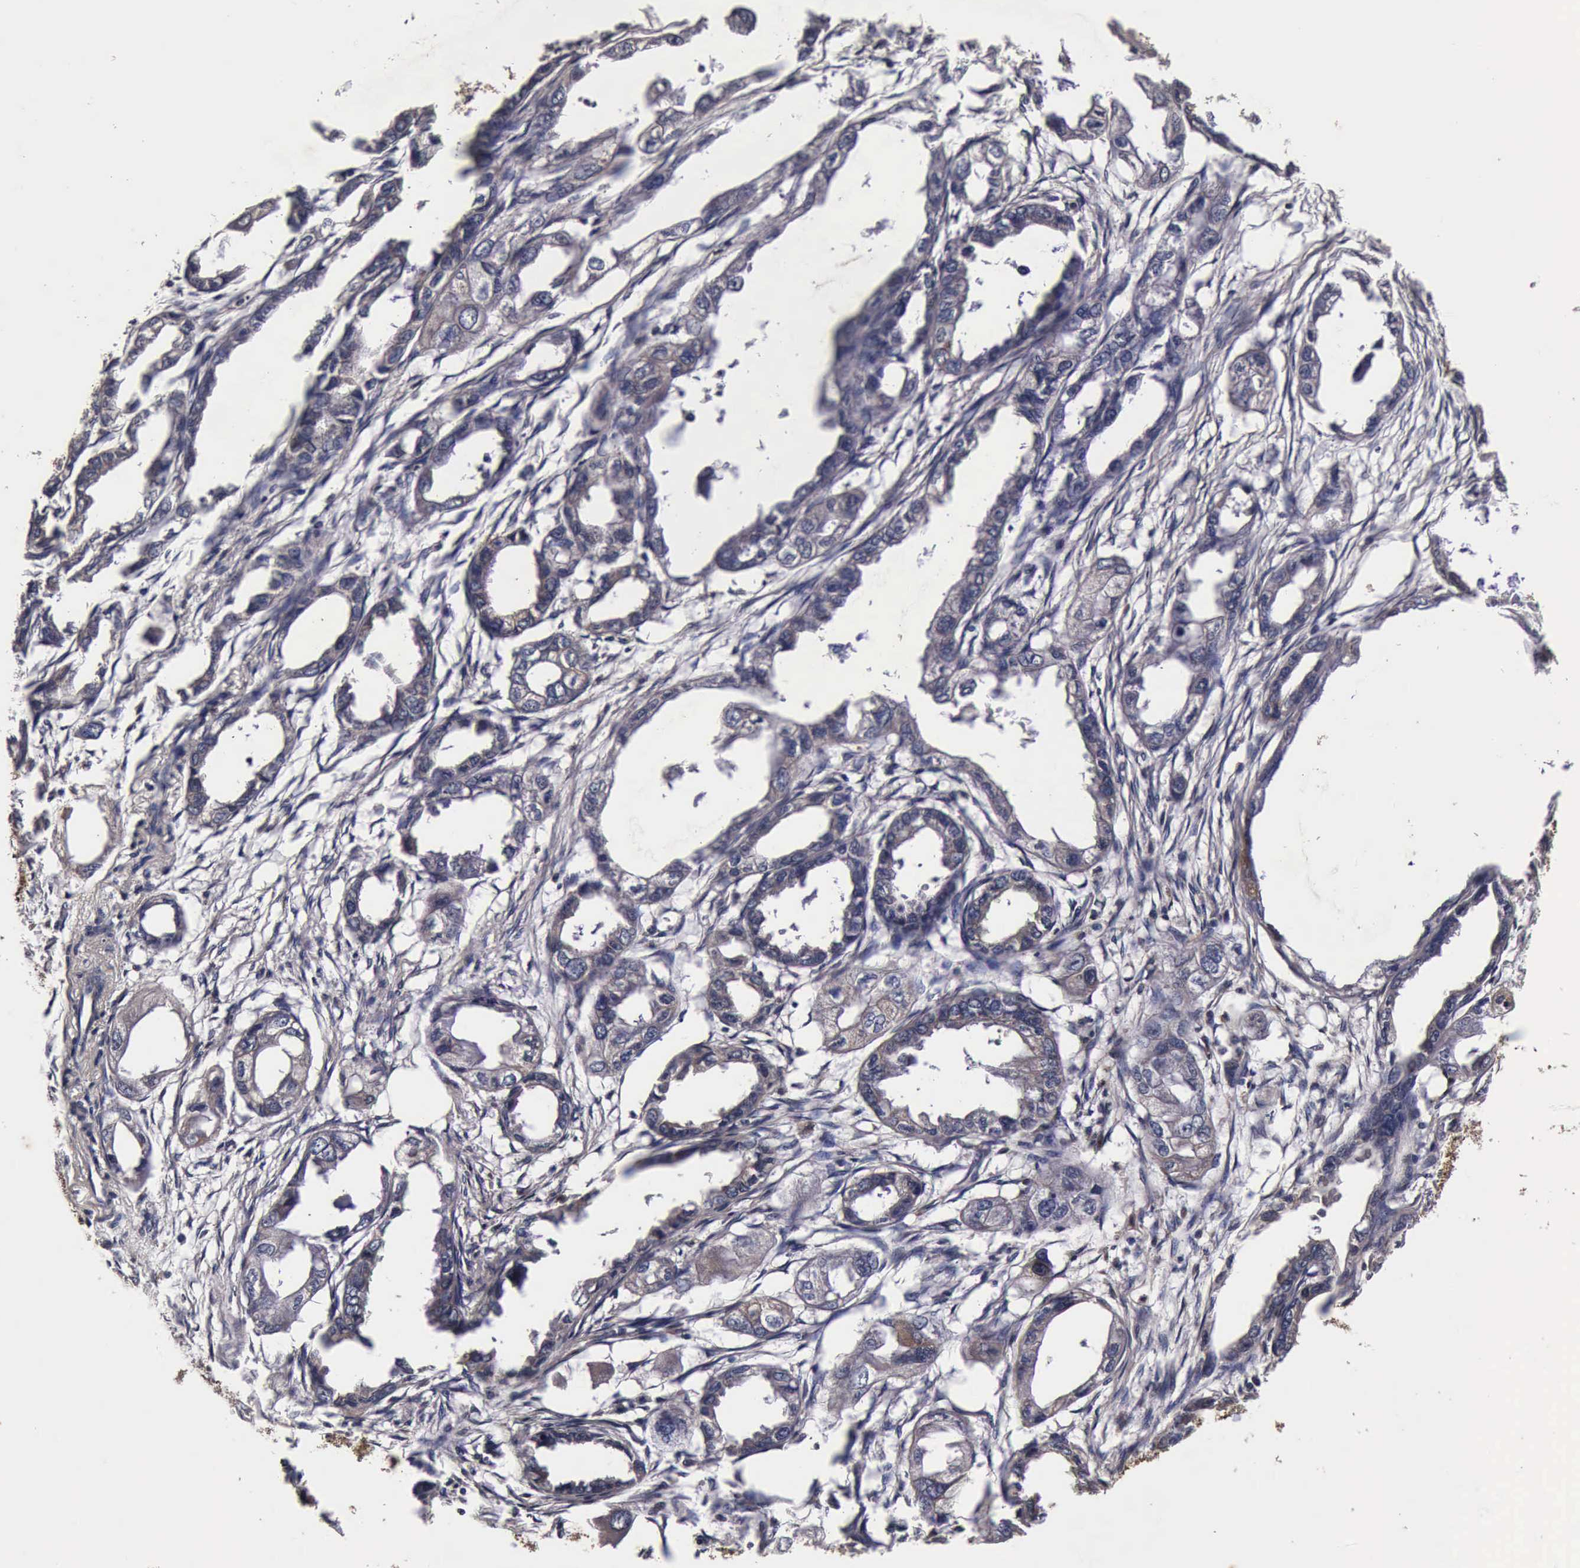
{"staining": {"intensity": "negative", "quantity": "none", "location": "none"}, "tissue": "endometrial cancer", "cell_type": "Tumor cells", "image_type": "cancer", "snomed": [{"axis": "morphology", "description": "Adenocarcinoma, NOS"}, {"axis": "topography", "description": "Endometrium"}], "caption": "DAB (3,3'-diaminobenzidine) immunohistochemical staining of endometrial cancer (adenocarcinoma) exhibits no significant expression in tumor cells.", "gene": "CST3", "patient": {"sex": "female", "age": 67}}